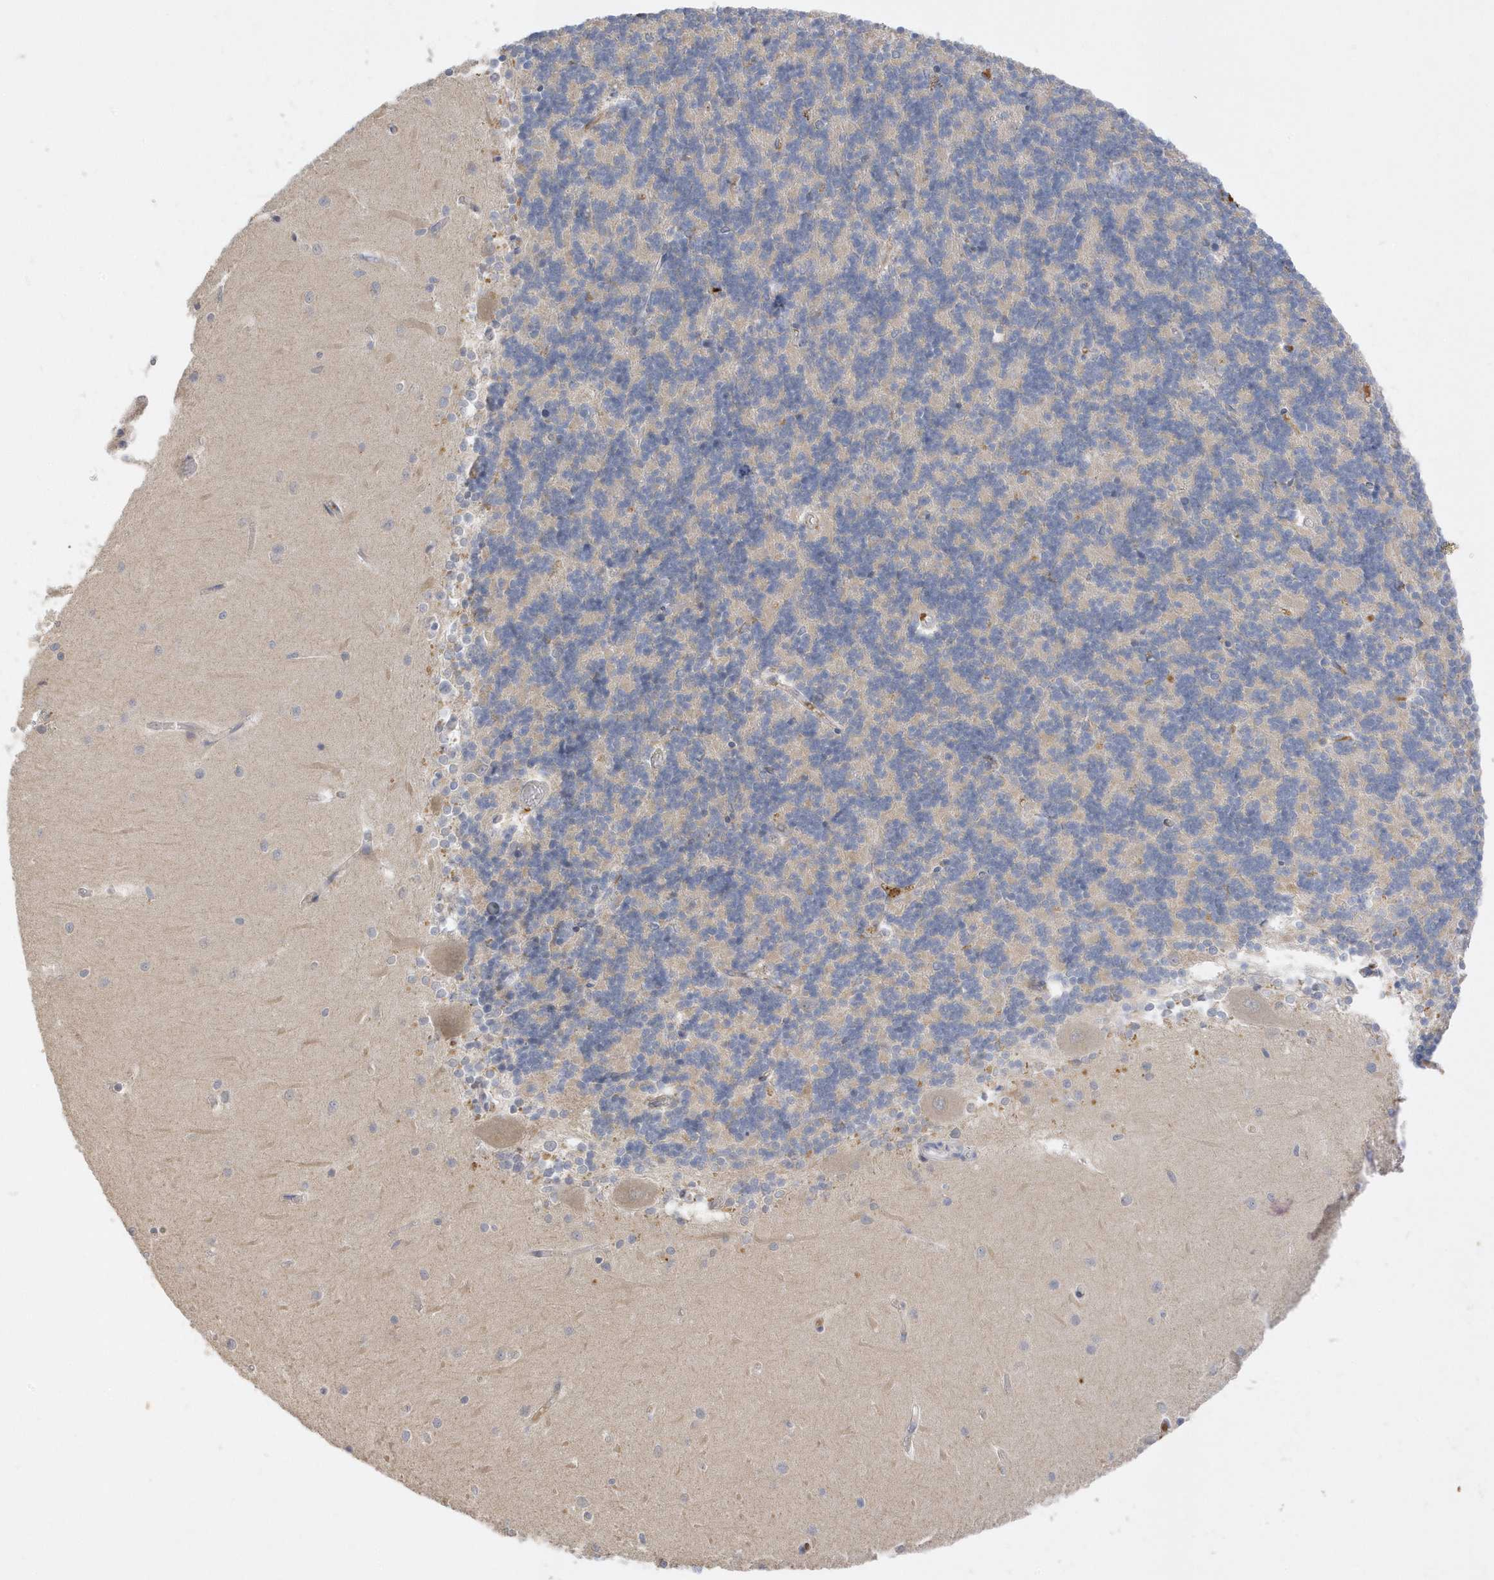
{"staining": {"intensity": "negative", "quantity": "none", "location": "none"}, "tissue": "cerebellum", "cell_type": "Cells in granular layer", "image_type": "normal", "snomed": [{"axis": "morphology", "description": "Normal tissue, NOS"}, {"axis": "topography", "description": "Cerebellum"}], "caption": "IHC of unremarkable human cerebellum reveals no staining in cells in granular layer.", "gene": "DPP9", "patient": {"sex": "male", "age": 37}}